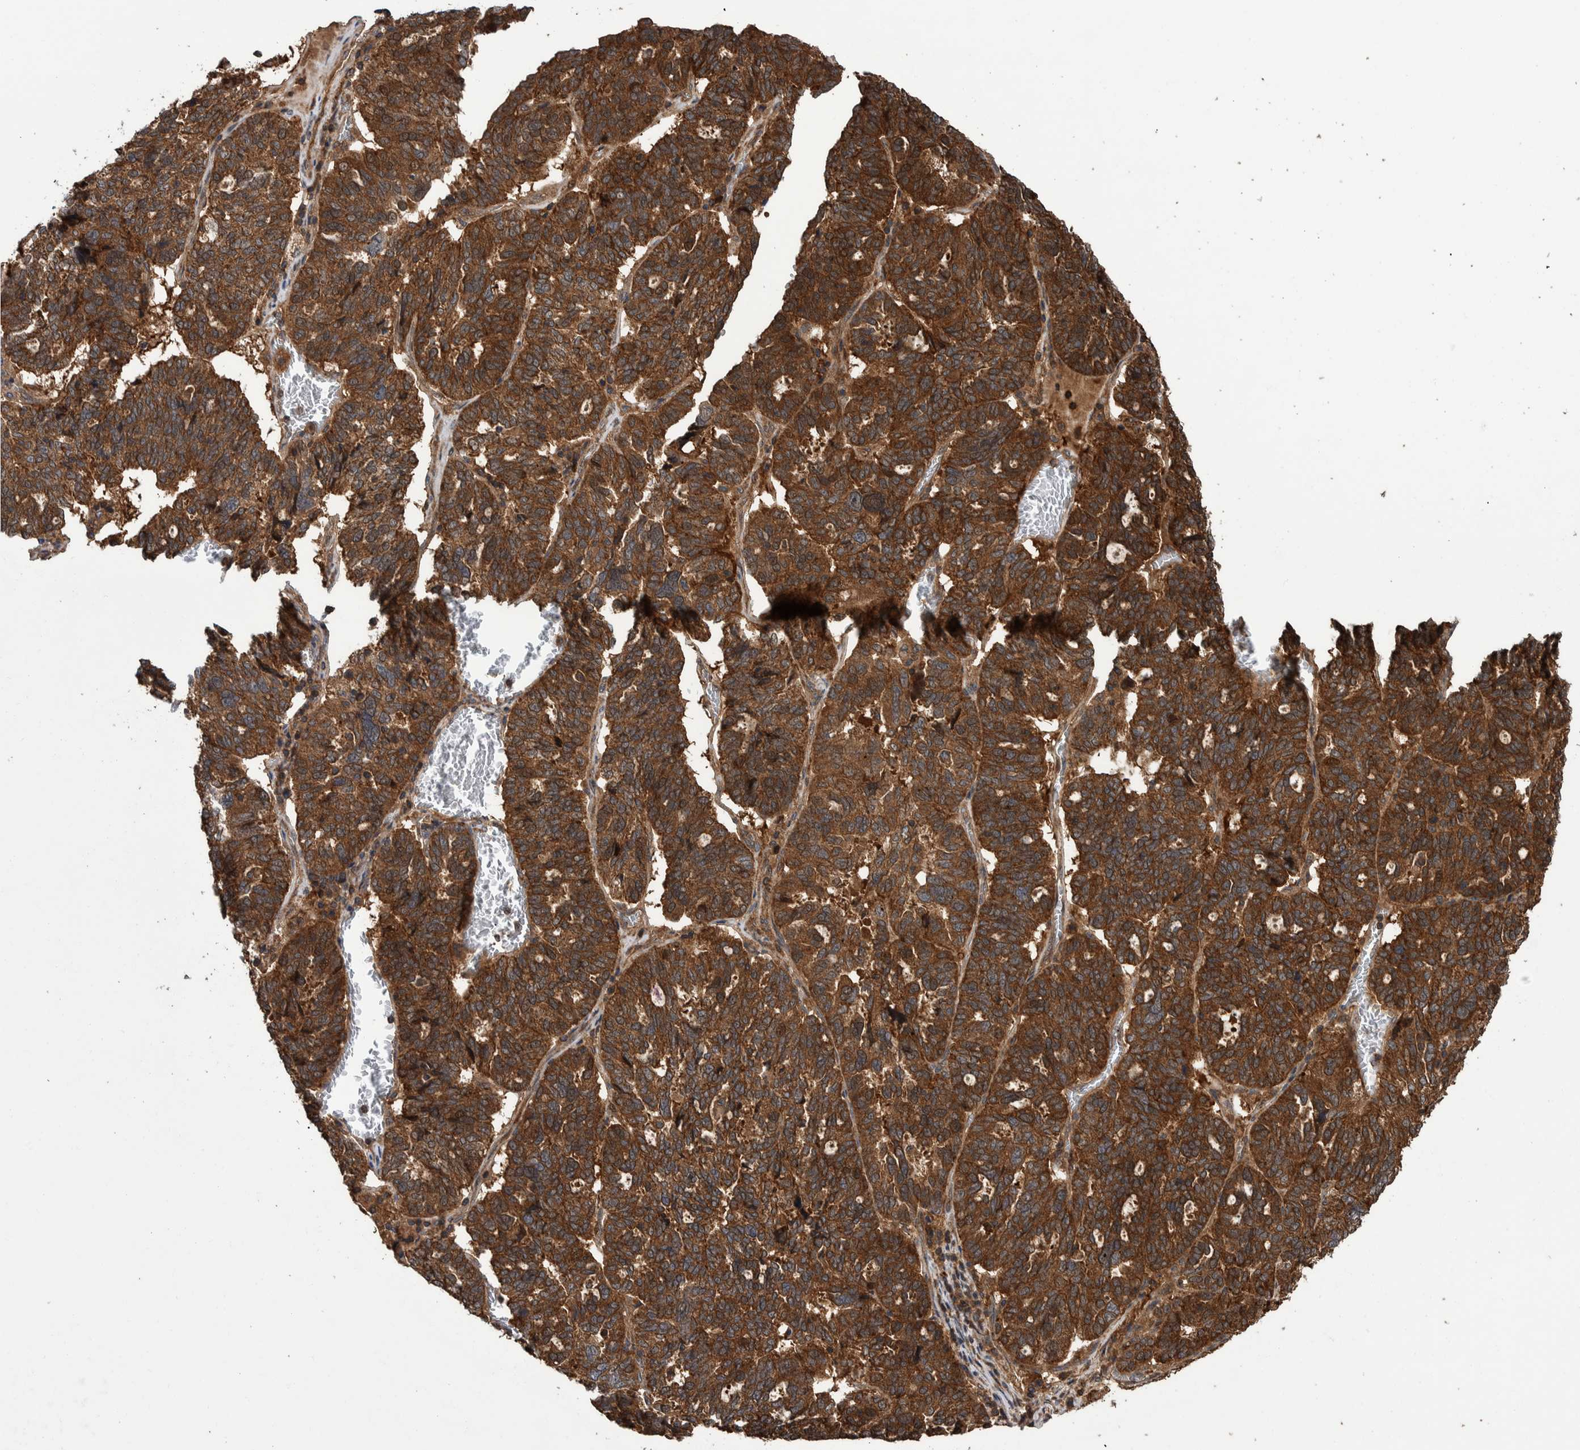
{"staining": {"intensity": "strong", "quantity": ">75%", "location": "cytoplasmic/membranous"}, "tissue": "ovarian cancer", "cell_type": "Tumor cells", "image_type": "cancer", "snomed": [{"axis": "morphology", "description": "Cystadenocarcinoma, serous, NOS"}, {"axis": "topography", "description": "Ovary"}], "caption": "Protein analysis of ovarian serous cystadenocarcinoma tissue reveals strong cytoplasmic/membranous staining in about >75% of tumor cells.", "gene": "VBP1", "patient": {"sex": "female", "age": 59}}